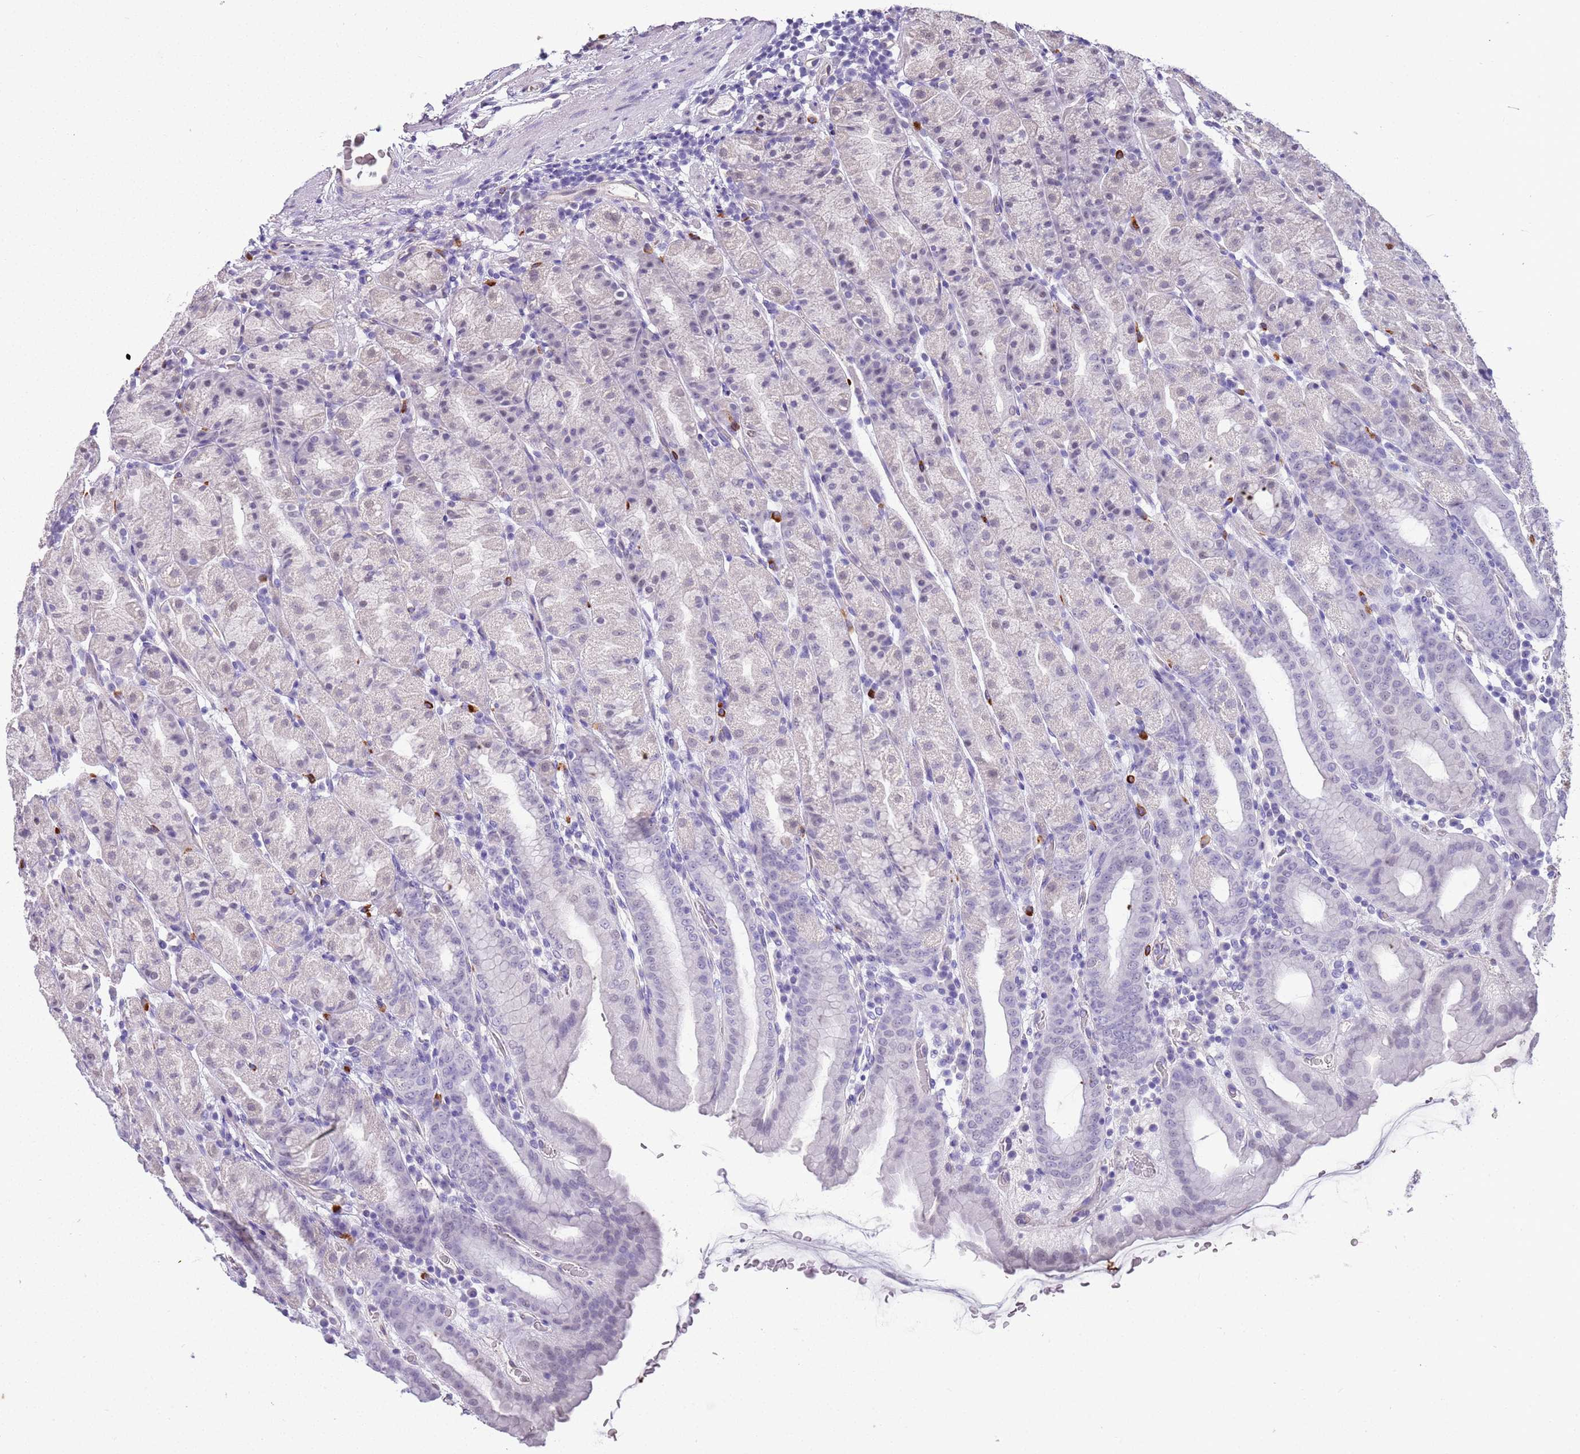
{"staining": {"intensity": "negative", "quantity": "none", "location": "none"}, "tissue": "stomach", "cell_type": "Glandular cells", "image_type": "normal", "snomed": [{"axis": "morphology", "description": "Normal tissue, NOS"}, {"axis": "topography", "description": "Stomach, upper"}], "caption": "The photomicrograph demonstrates no staining of glandular cells in normal stomach. (IHC, brightfield microscopy, high magnification).", "gene": "CTRC", "patient": {"sex": "male", "age": 68}}